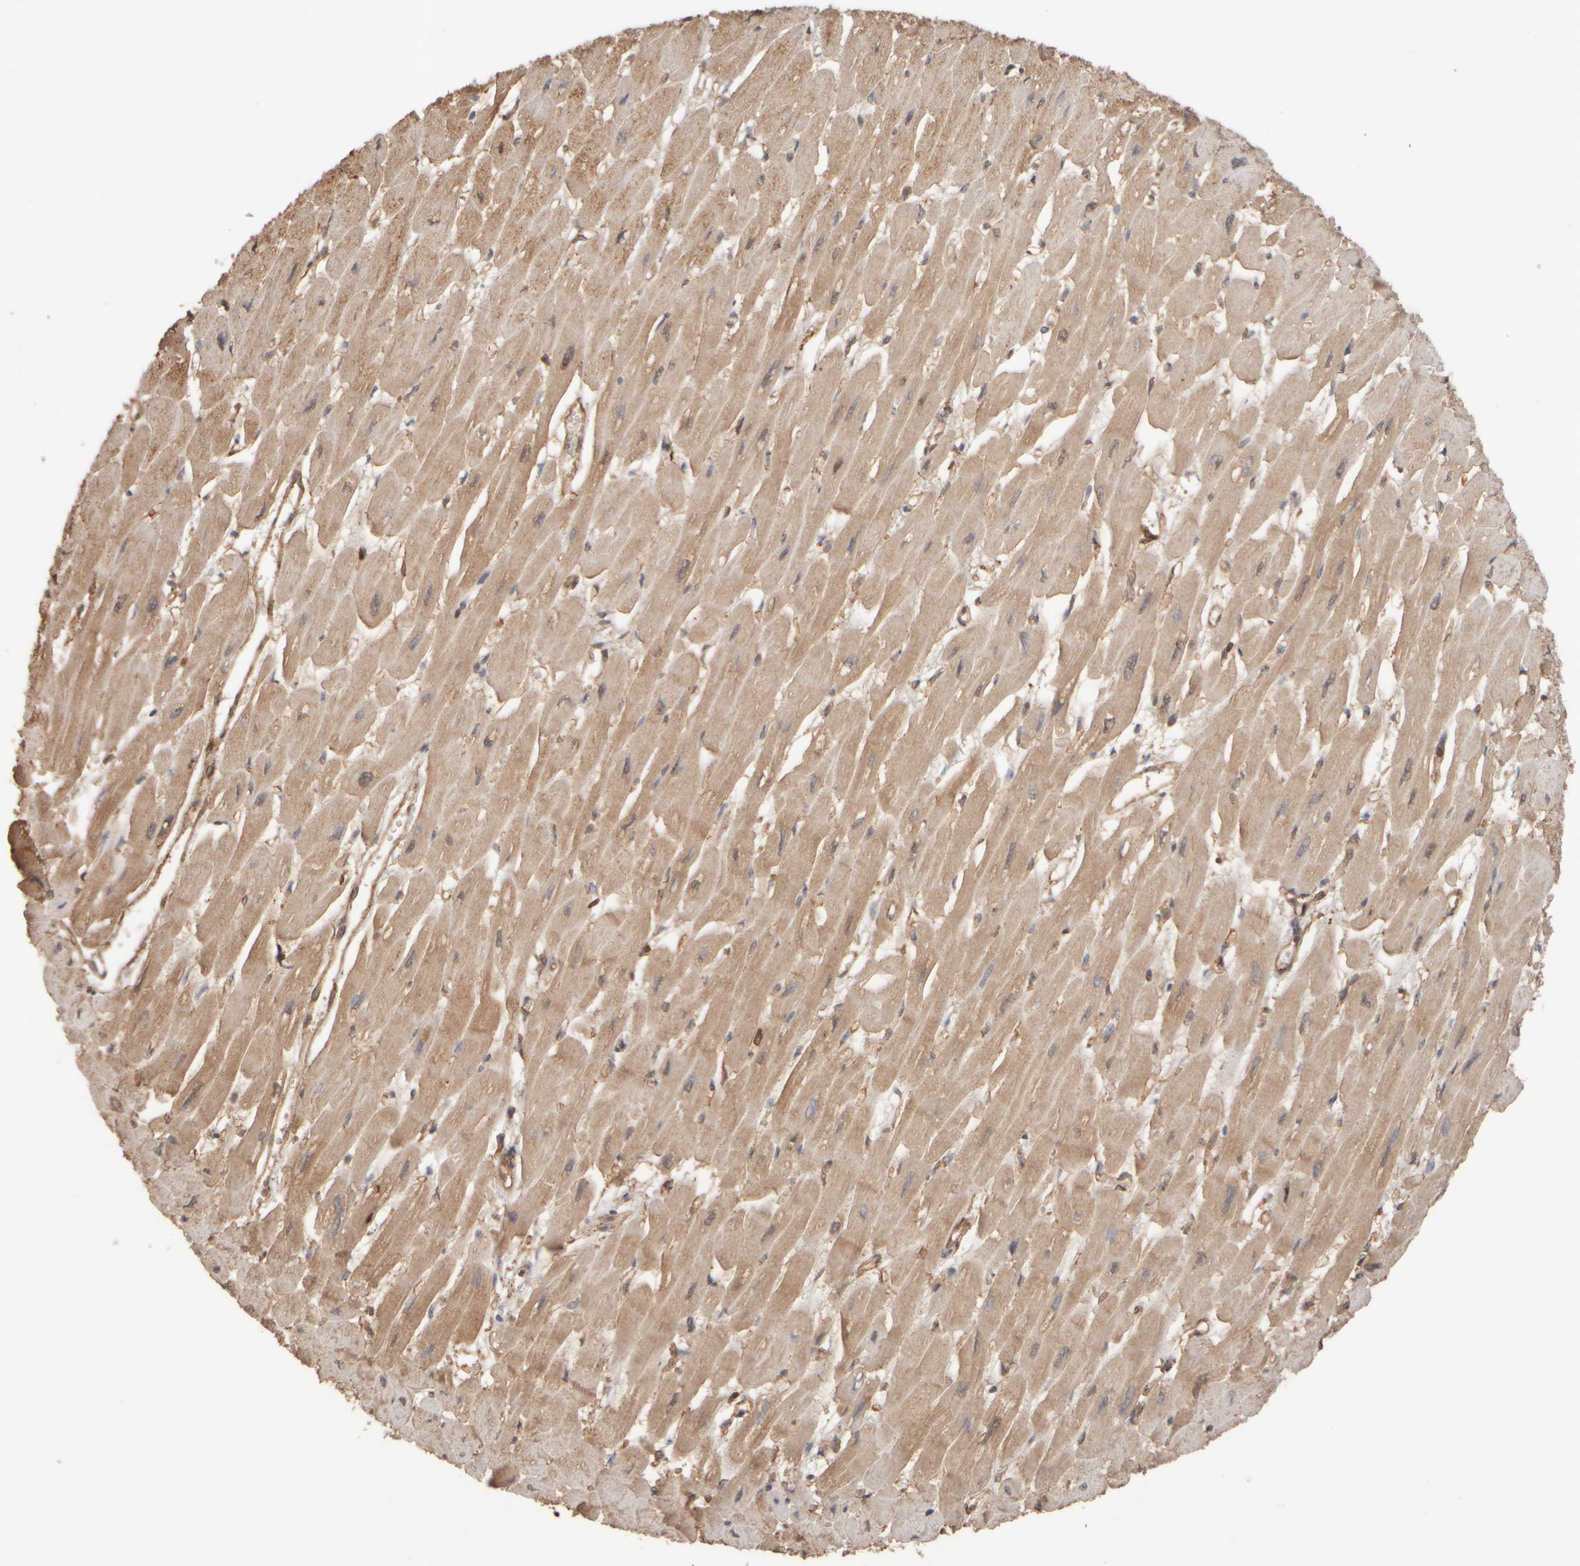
{"staining": {"intensity": "moderate", "quantity": ">75%", "location": "cytoplasmic/membranous"}, "tissue": "heart muscle", "cell_type": "Cardiomyocytes", "image_type": "normal", "snomed": [{"axis": "morphology", "description": "Normal tissue, NOS"}, {"axis": "topography", "description": "Heart"}], "caption": "IHC histopathology image of benign heart muscle: heart muscle stained using immunohistochemistry demonstrates medium levels of moderate protein expression localized specifically in the cytoplasmic/membranous of cardiomyocytes, appearing as a cytoplasmic/membranous brown color.", "gene": "EIF2B3", "patient": {"sex": "female", "age": 54}}